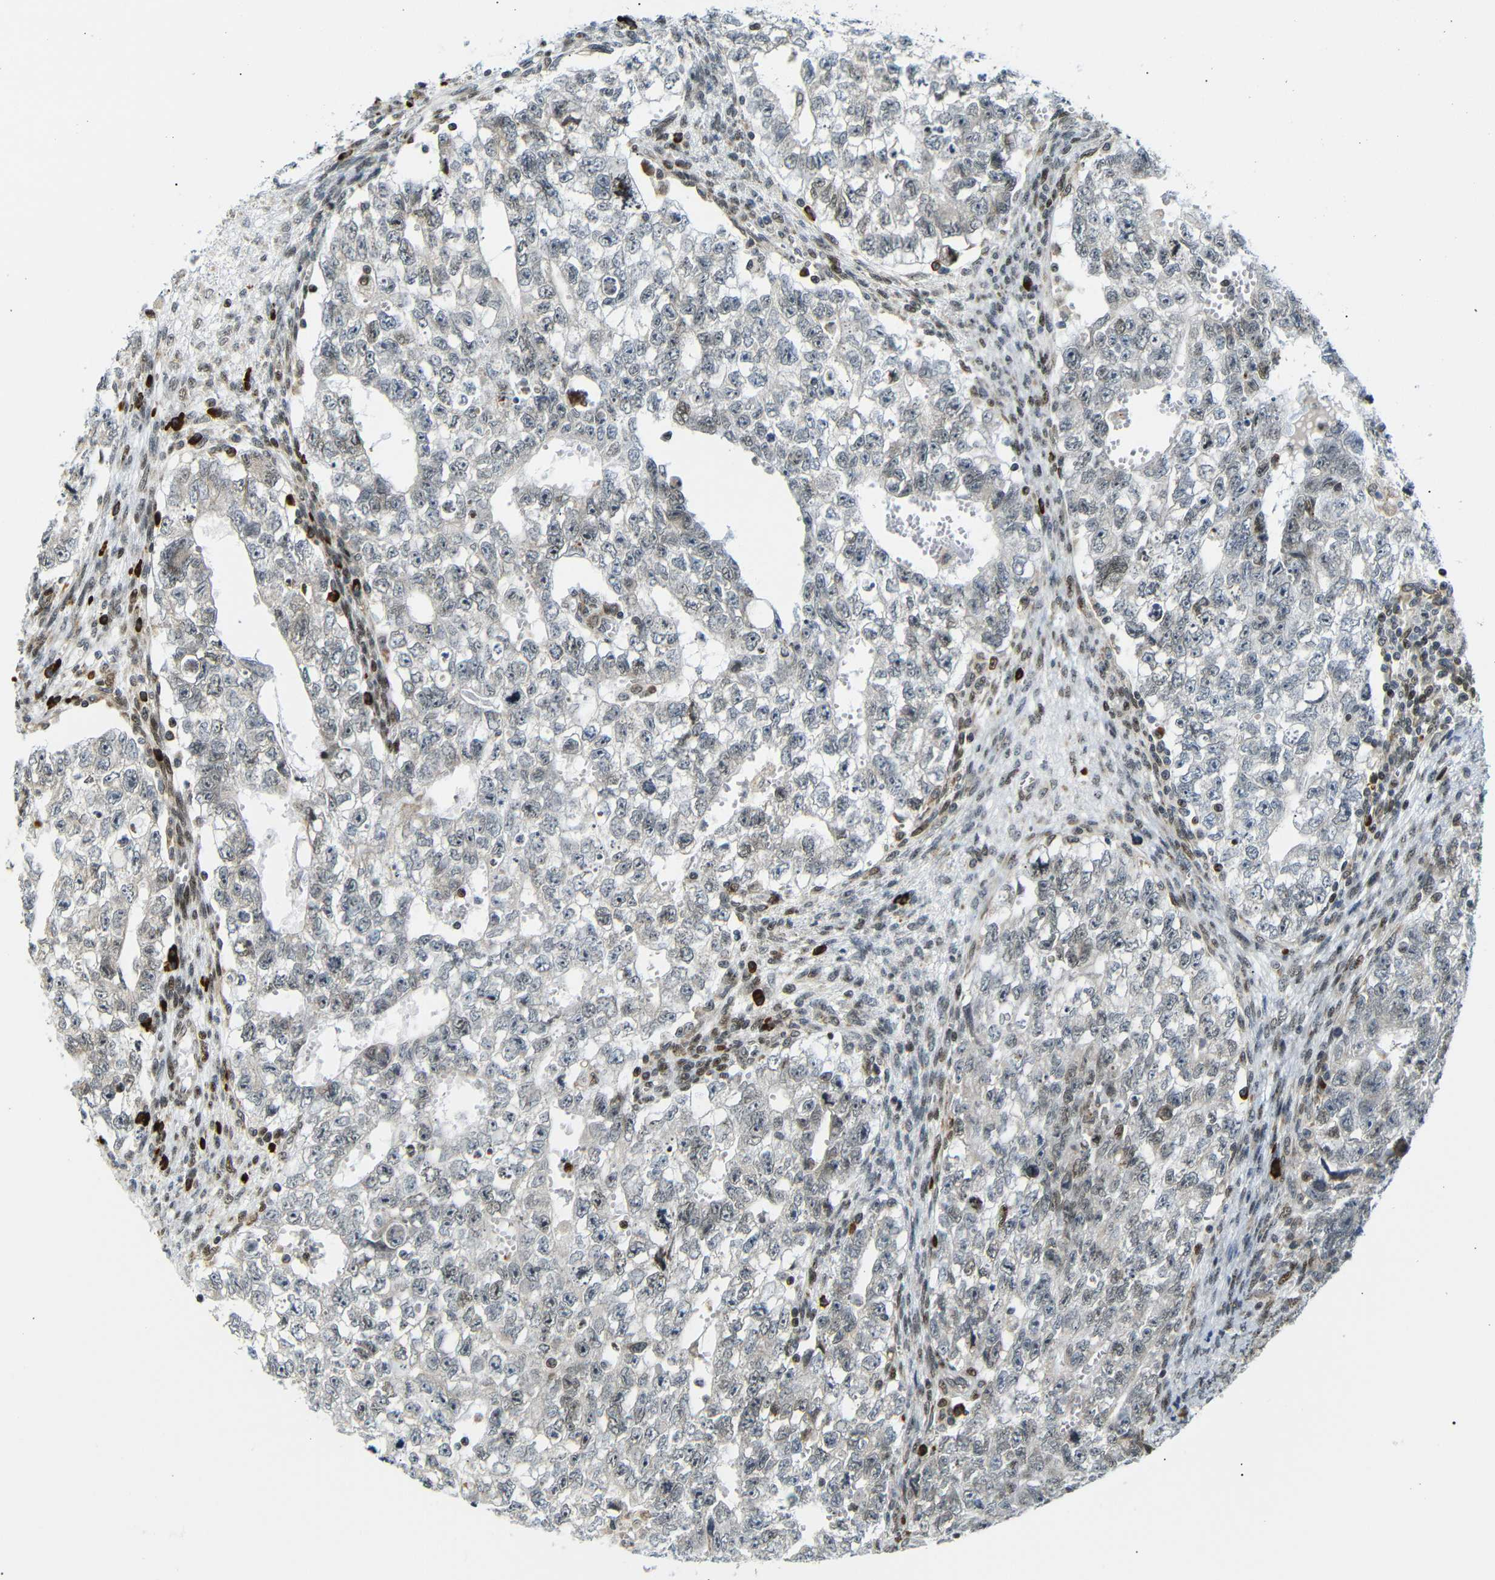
{"staining": {"intensity": "weak", "quantity": "<25%", "location": "nuclear"}, "tissue": "testis cancer", "cell_type": "Tumor cells", "image_type": "cancer", "snomed": [{"axis": "morphology", "description": "Seminoma, NOS"}, {"axis": "morphology", "description": "Carcinoma, Embryonal, NOS"}, {"axis": "topography", "description": "Testis"}], "caption": "Tumor cells show no significant expression in testis embryonal carcinoma.", "gene": "SPCS2", "patient": {"sex": "male", "age": 38}}